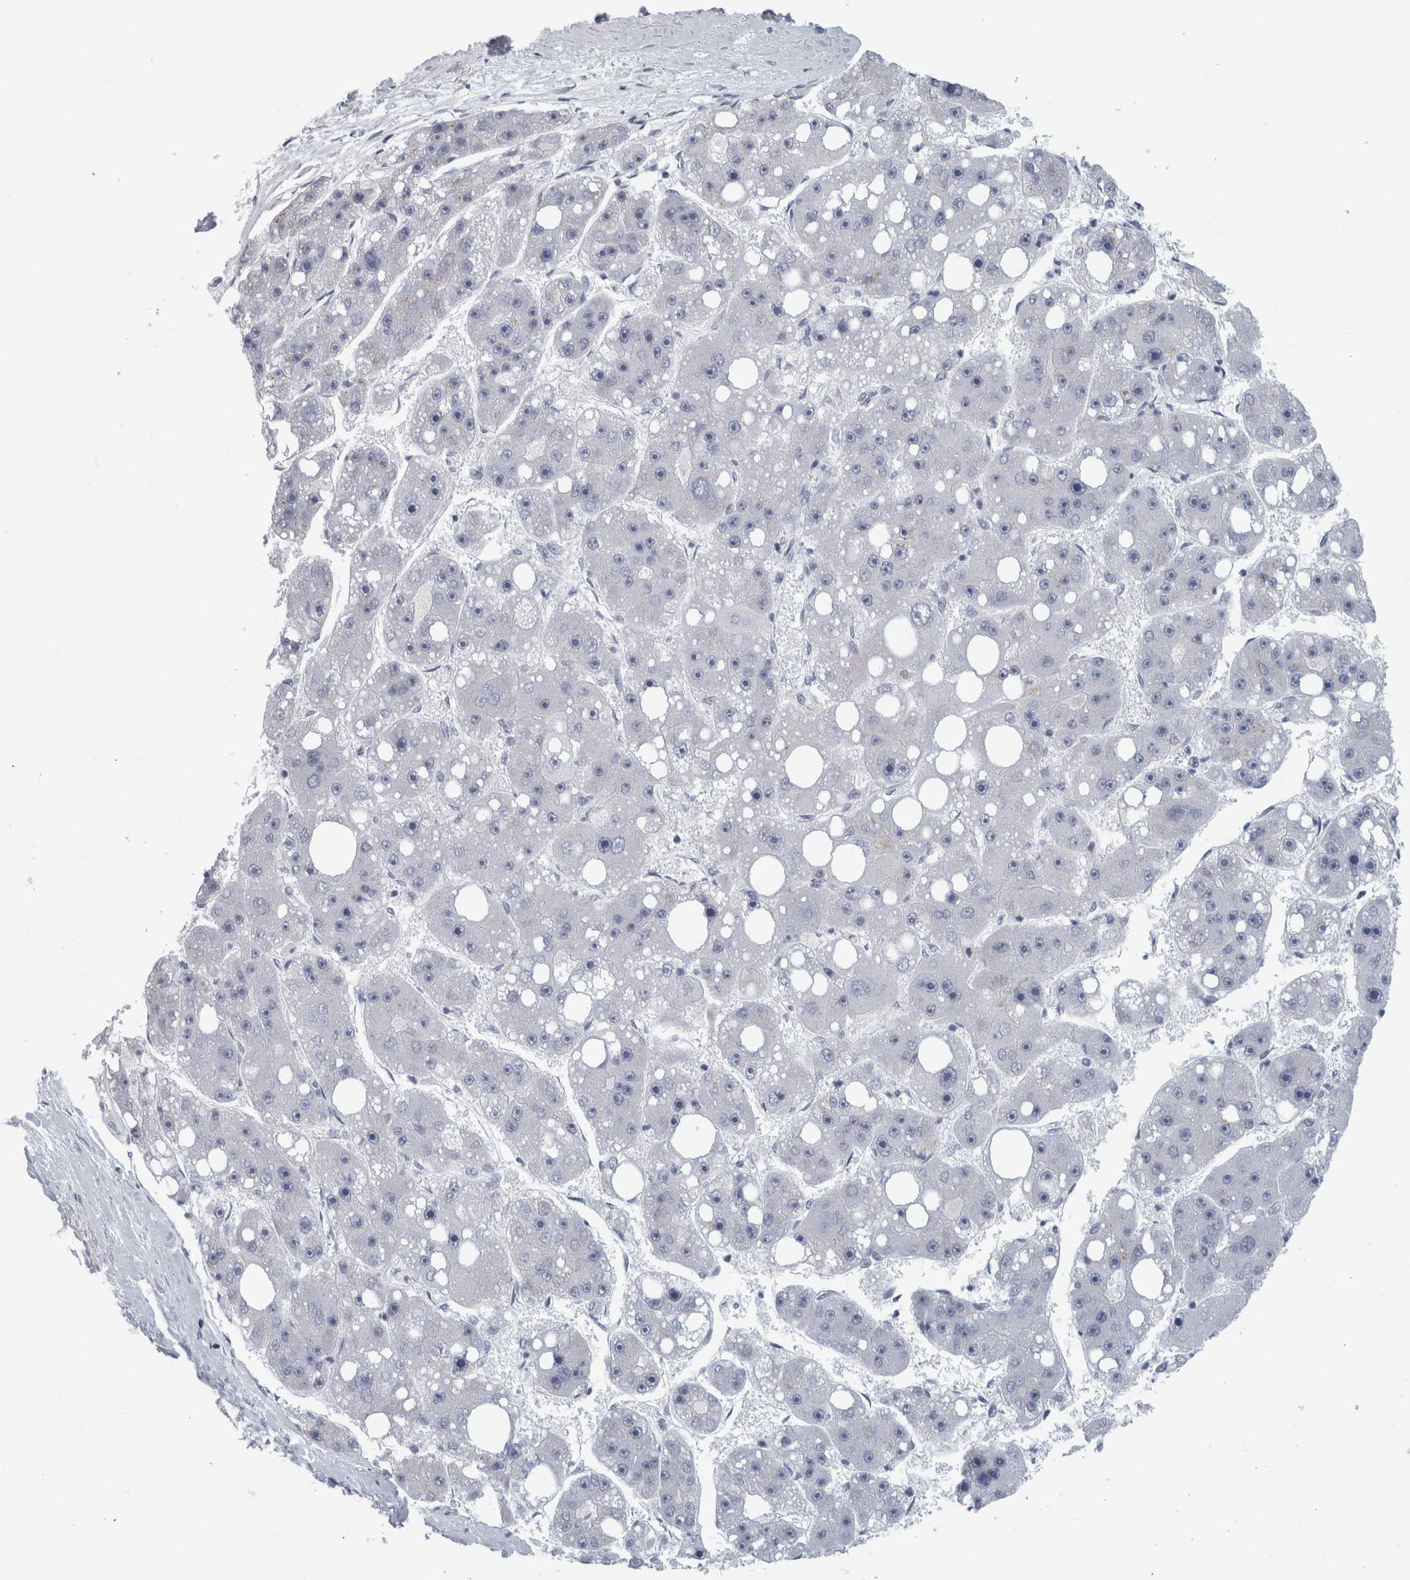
{"staining": {"intensity": "negative", "quantity": "none", "location": "none"}, "tissue": "liver cancer", "cell_type": "Tumor cells", "image_type": "cancer", "snomed": [{"axis": "morphology", "description": "Carcinoma, Hepatocellular, NOS"}, {"axis": "topography", "description": "Liver"}], "caption": "This photomicrograph is of liver hepatocellular carcinoma stained with IHC to label a protein in brown with the nuclei are counter-stained blue. There is no staining in tumor cells.", "gene": "CPE", "patient": {"sex": "female", "age": 61}}